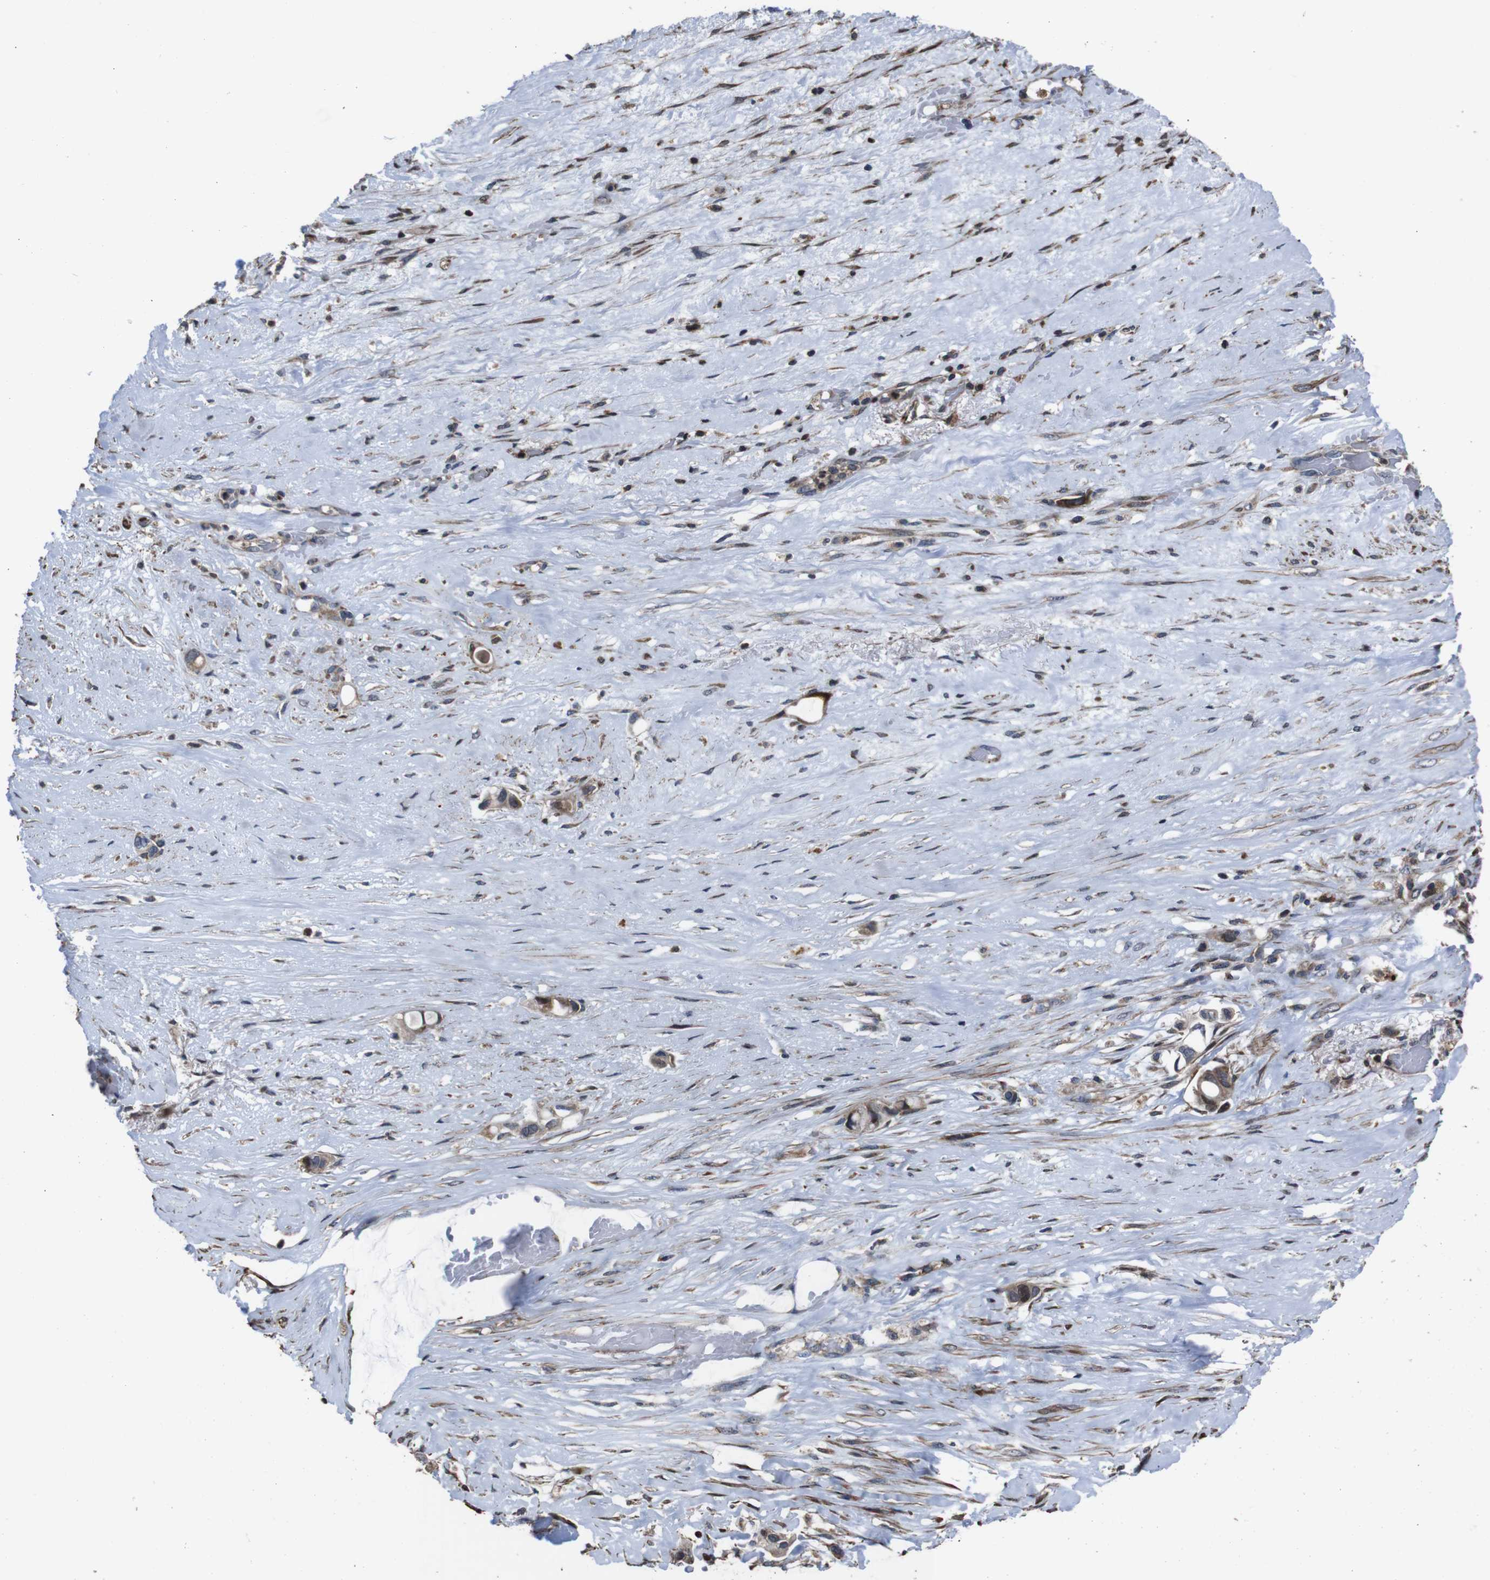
{"staining": {"intensity": "moderate", "quantity": ">75%", "location": "cytoplasmic/membranous"}, "tissue": "liver cancer", "cell_type": "Tumor cells", "image_type": "cancer", "snomed": [{"axis": "morphology", "description": "Cholangiocarcinoma"}, {"axis": "topography", "description": "Liver"}], "caption": "The micrograph demonstrates staining of cholangiocarcinoma (liver), revealing moderate cytoplasmic/membranous protein expression (brown color) within tumor cells. (DAB (3,3'-diaminobenzidine) IHC with brightfield microscopy, high magnification).", "gene": "SNN", "patient": {"sex": "female", "age": 65}}